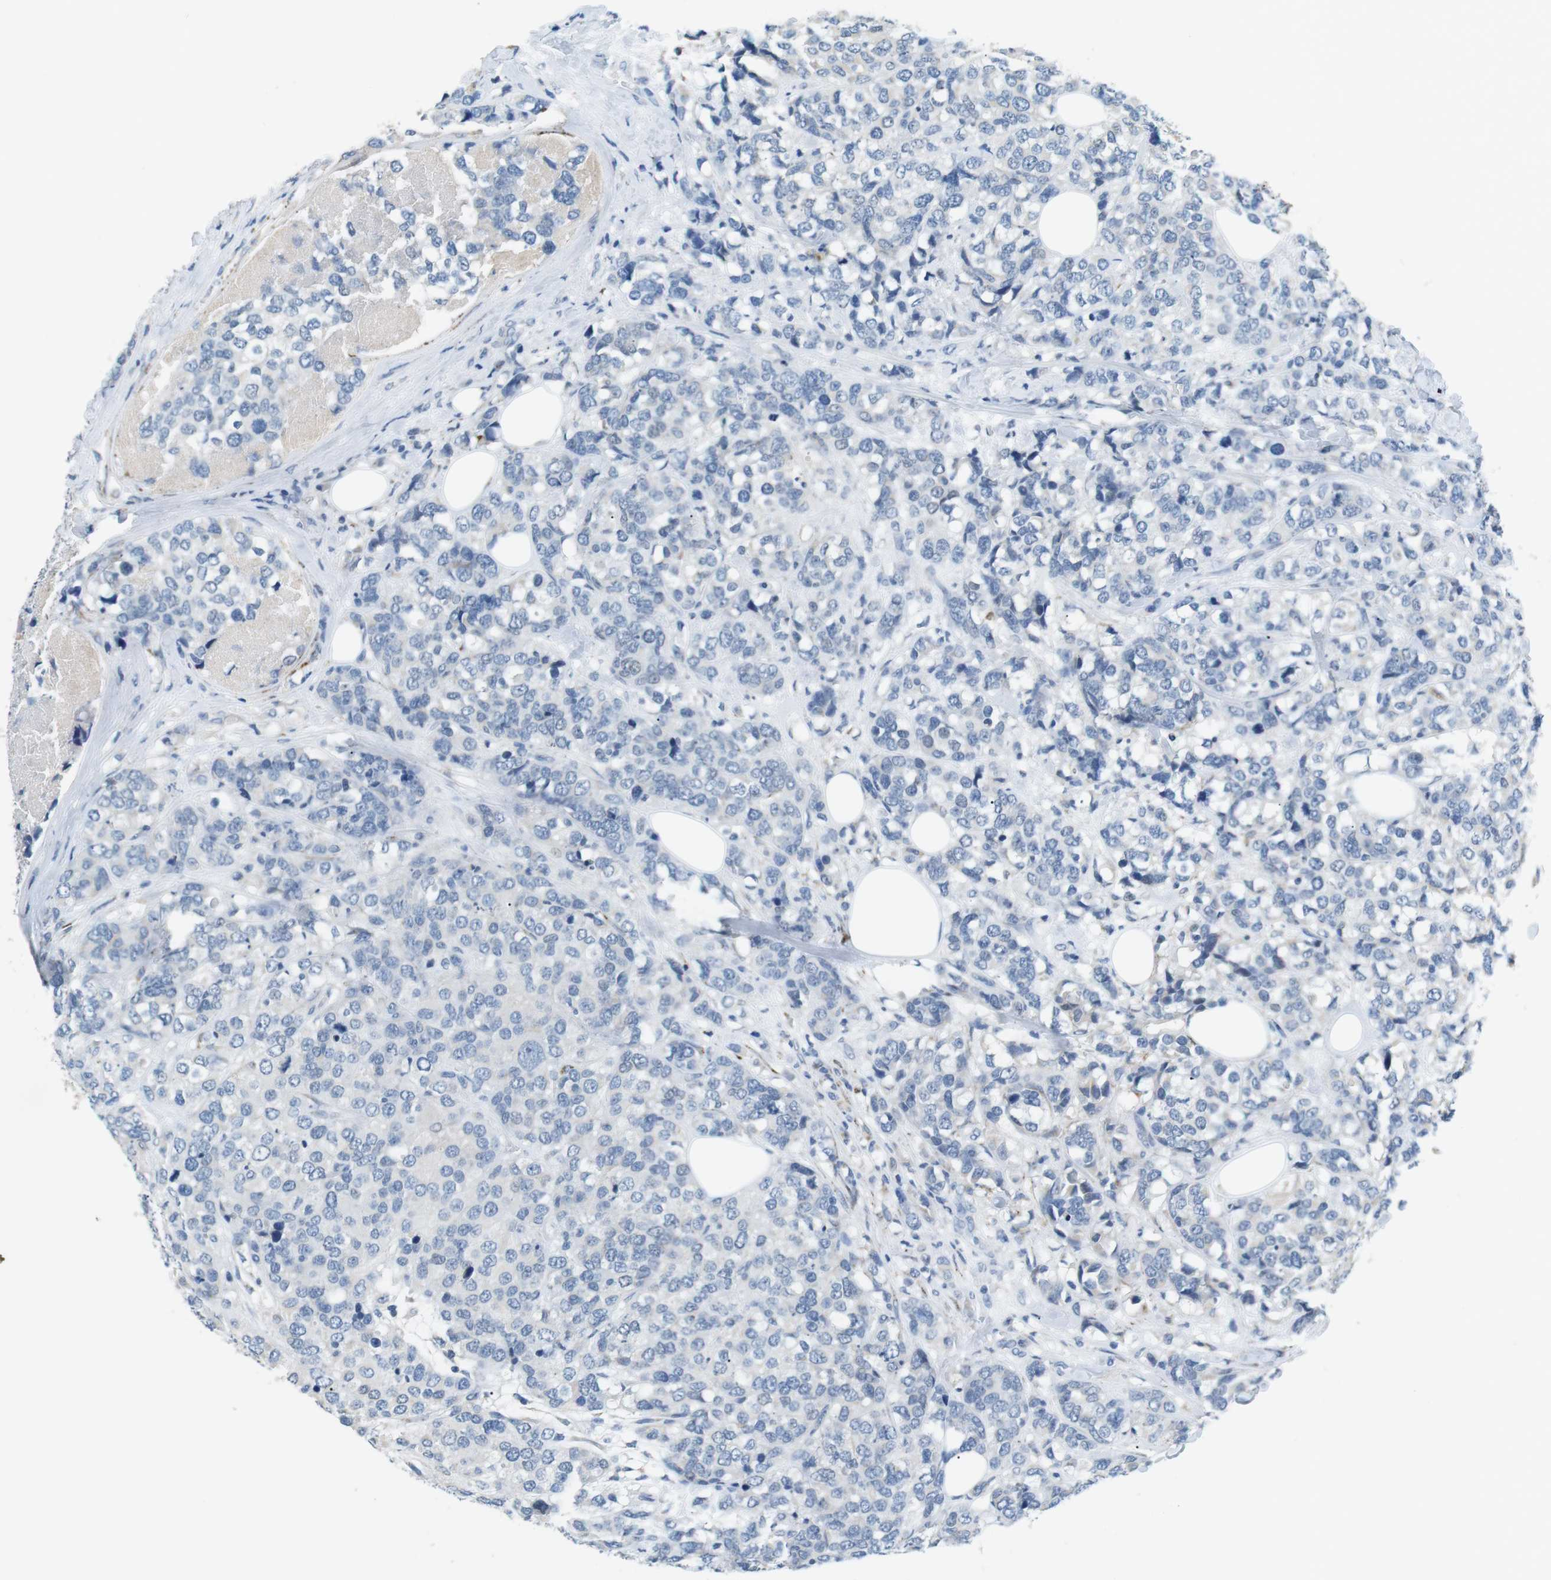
{"staining": {"intensity": "negative", "quantity": "none", "location": "none"}, "tissue": "breast cancer", "cell_type": "Tumor cells", "image_type": "cancer", "snomed": [{"axis": "morphology", "description": "Lobular carcinoma"}, {"axis": "topography", "description": "Breast"}], "caption": "Immunohistochemical staining of breast cancer (lobular carcinoma) reveals no significant staining in tumor cells.", "gene": "CD300E", "patient": {"sex": "female", "age": 59}}